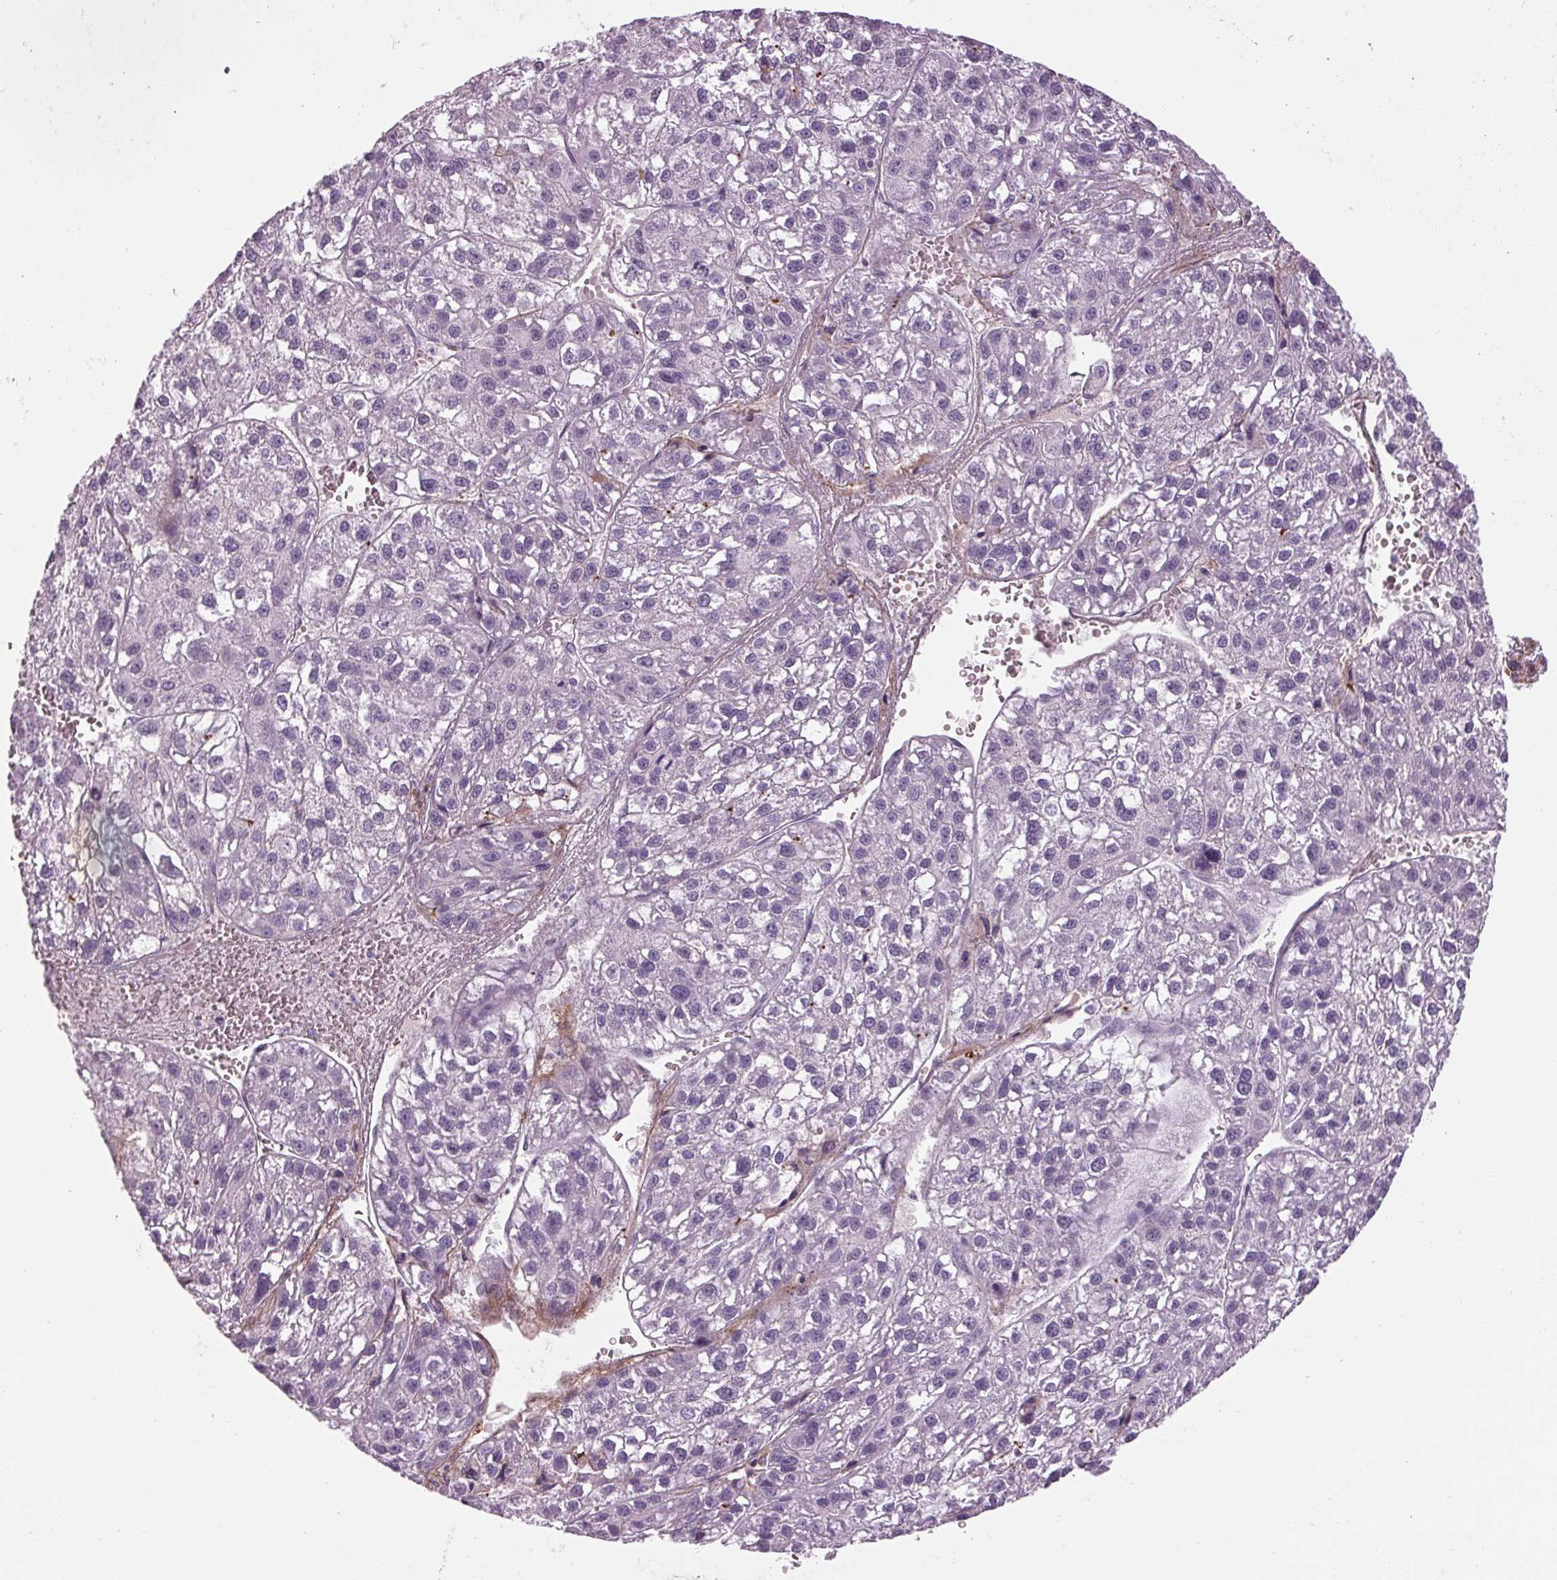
{"staining": {"intensity": "negative", "quantity": "none", "location": "none"}, "tissue": "liver cancer", "cell_type": "Tumor cells", "image_type": "cancer", "snomed": [{"axis": "morphology", "description": "Carcinoma, Hepatocellular, NOS"}, {"axis": "topography", "description": "Liver"}], "caption": "Tumor cells are negative for brown protein staining in liver hepatocellular carcinoma.", "gene": "CYP3A43", "patient": {"sex": "female", "age": 70}}